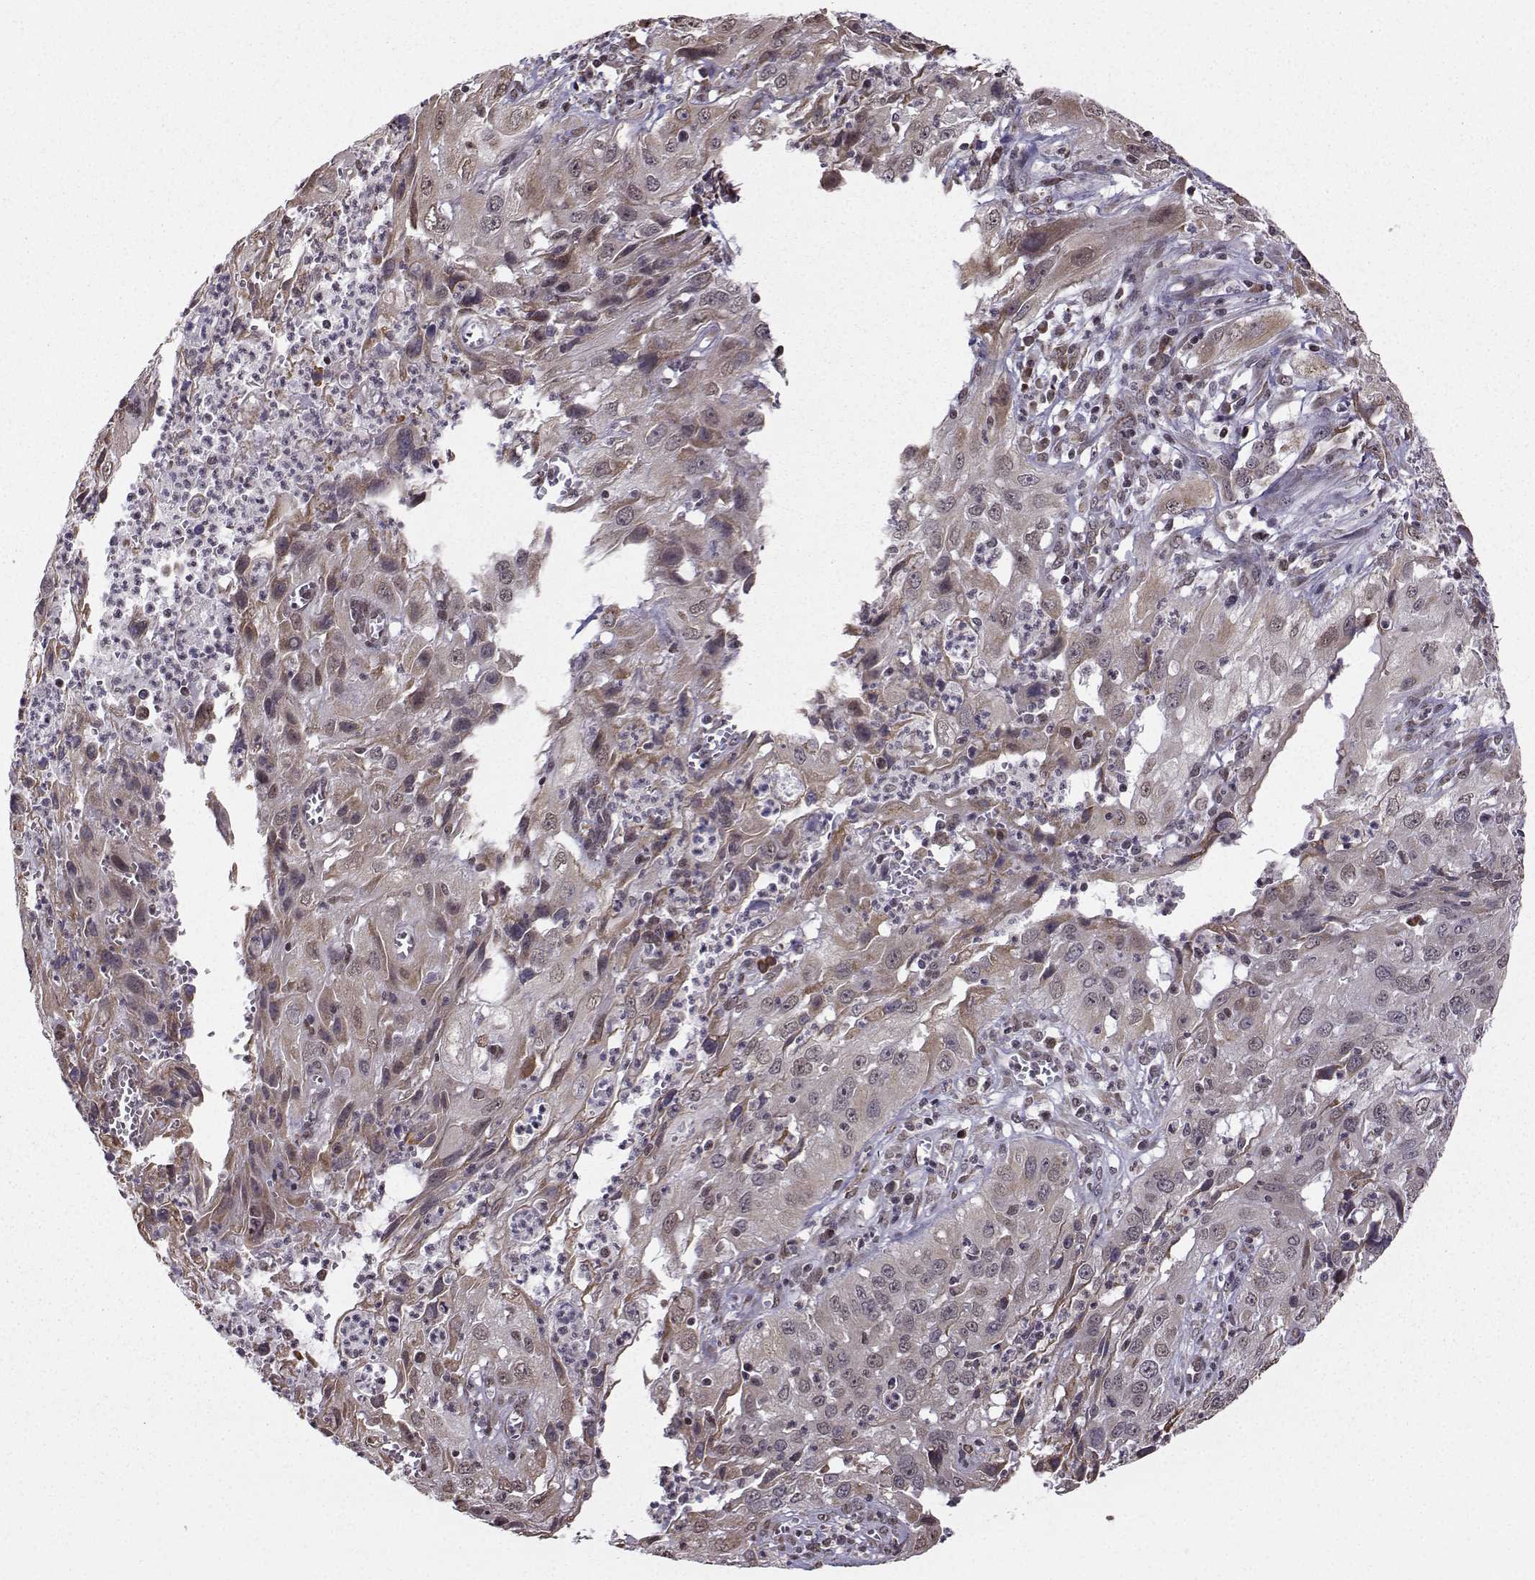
{"staining": {"intensity": "weak", "quantity": "25%-75%", "location": "cytoplasmic/membranous,nuclear"}, "tissue": "cervical cancer", "cell_type": "Tumor cells", "image_type": "cancer", "snomed": [{"axis": "morphology", "description": "Squamous cell carcinoma, NOS"}, {"axis": "topography", "description": "Cervix"}], "caption": "A histopathology image of human cervical cancer stained for a protein displays weak cytoplasmic/membranous and nuclear brown staining in tumor cells. Nuclei are stained in blue.", "gene": "EZH1", "patient": {"sex": "female", "age": 32}}